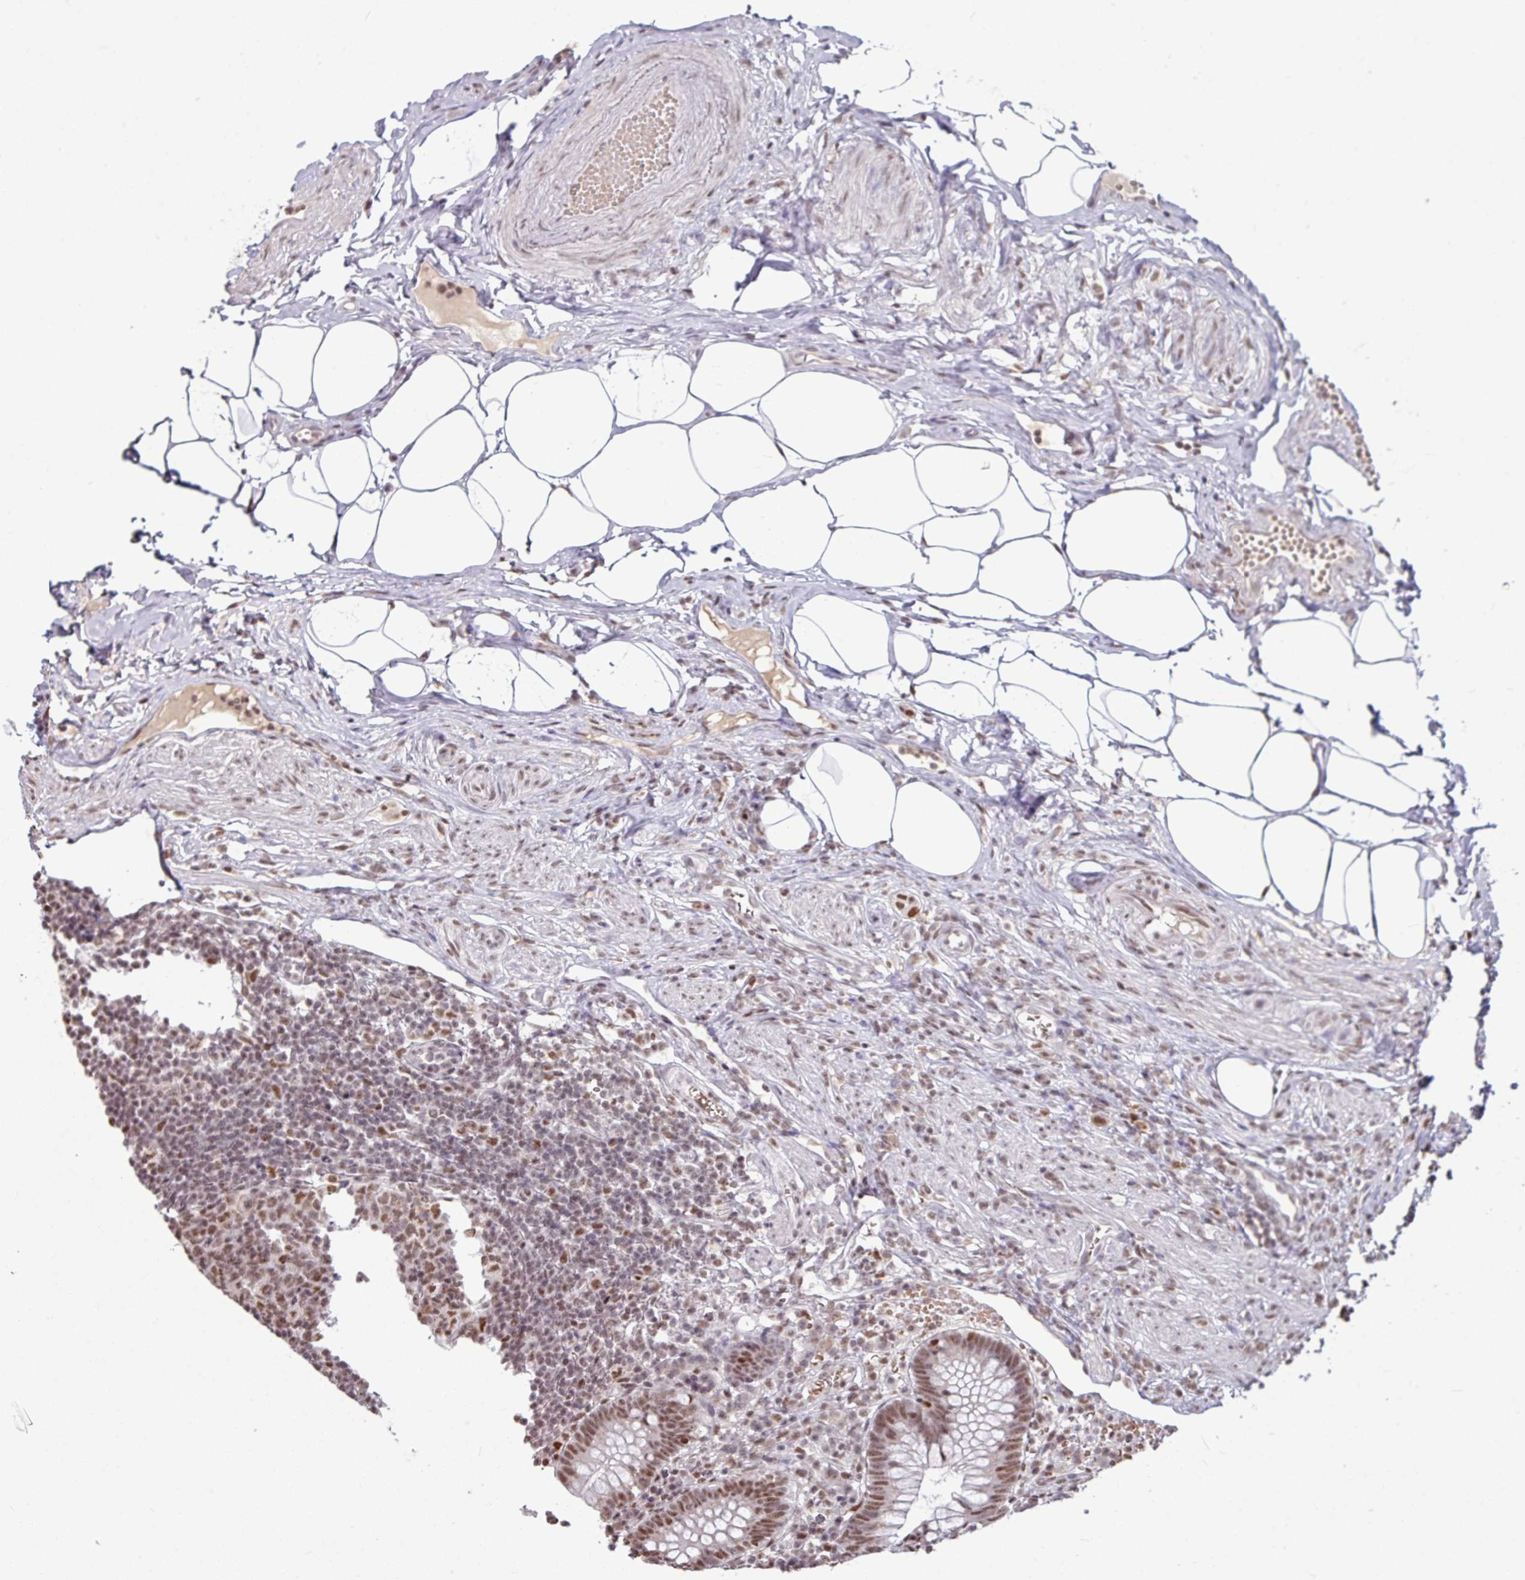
{"staining": {"intensity": "moderate", "quantity": ">75%", "location": "nuclear"}, "tissue": "appendix", "cell_type": "Glandular cells", "image_type": "normal", "snomed": [{"axis": "morphology", "description": "Normal tissue, NOS"}, {"axis": "topography", "description": "Appendix"}], "caption": "Appendix was stained to show a protein in brown. There is medium levels of moderate nuclear positivity in approximately >75% of glandular cells. (IHC, brightfield microscopy, high magnification).", "gene": "TDG", "patient": {"sex": "female", "age": 56}}